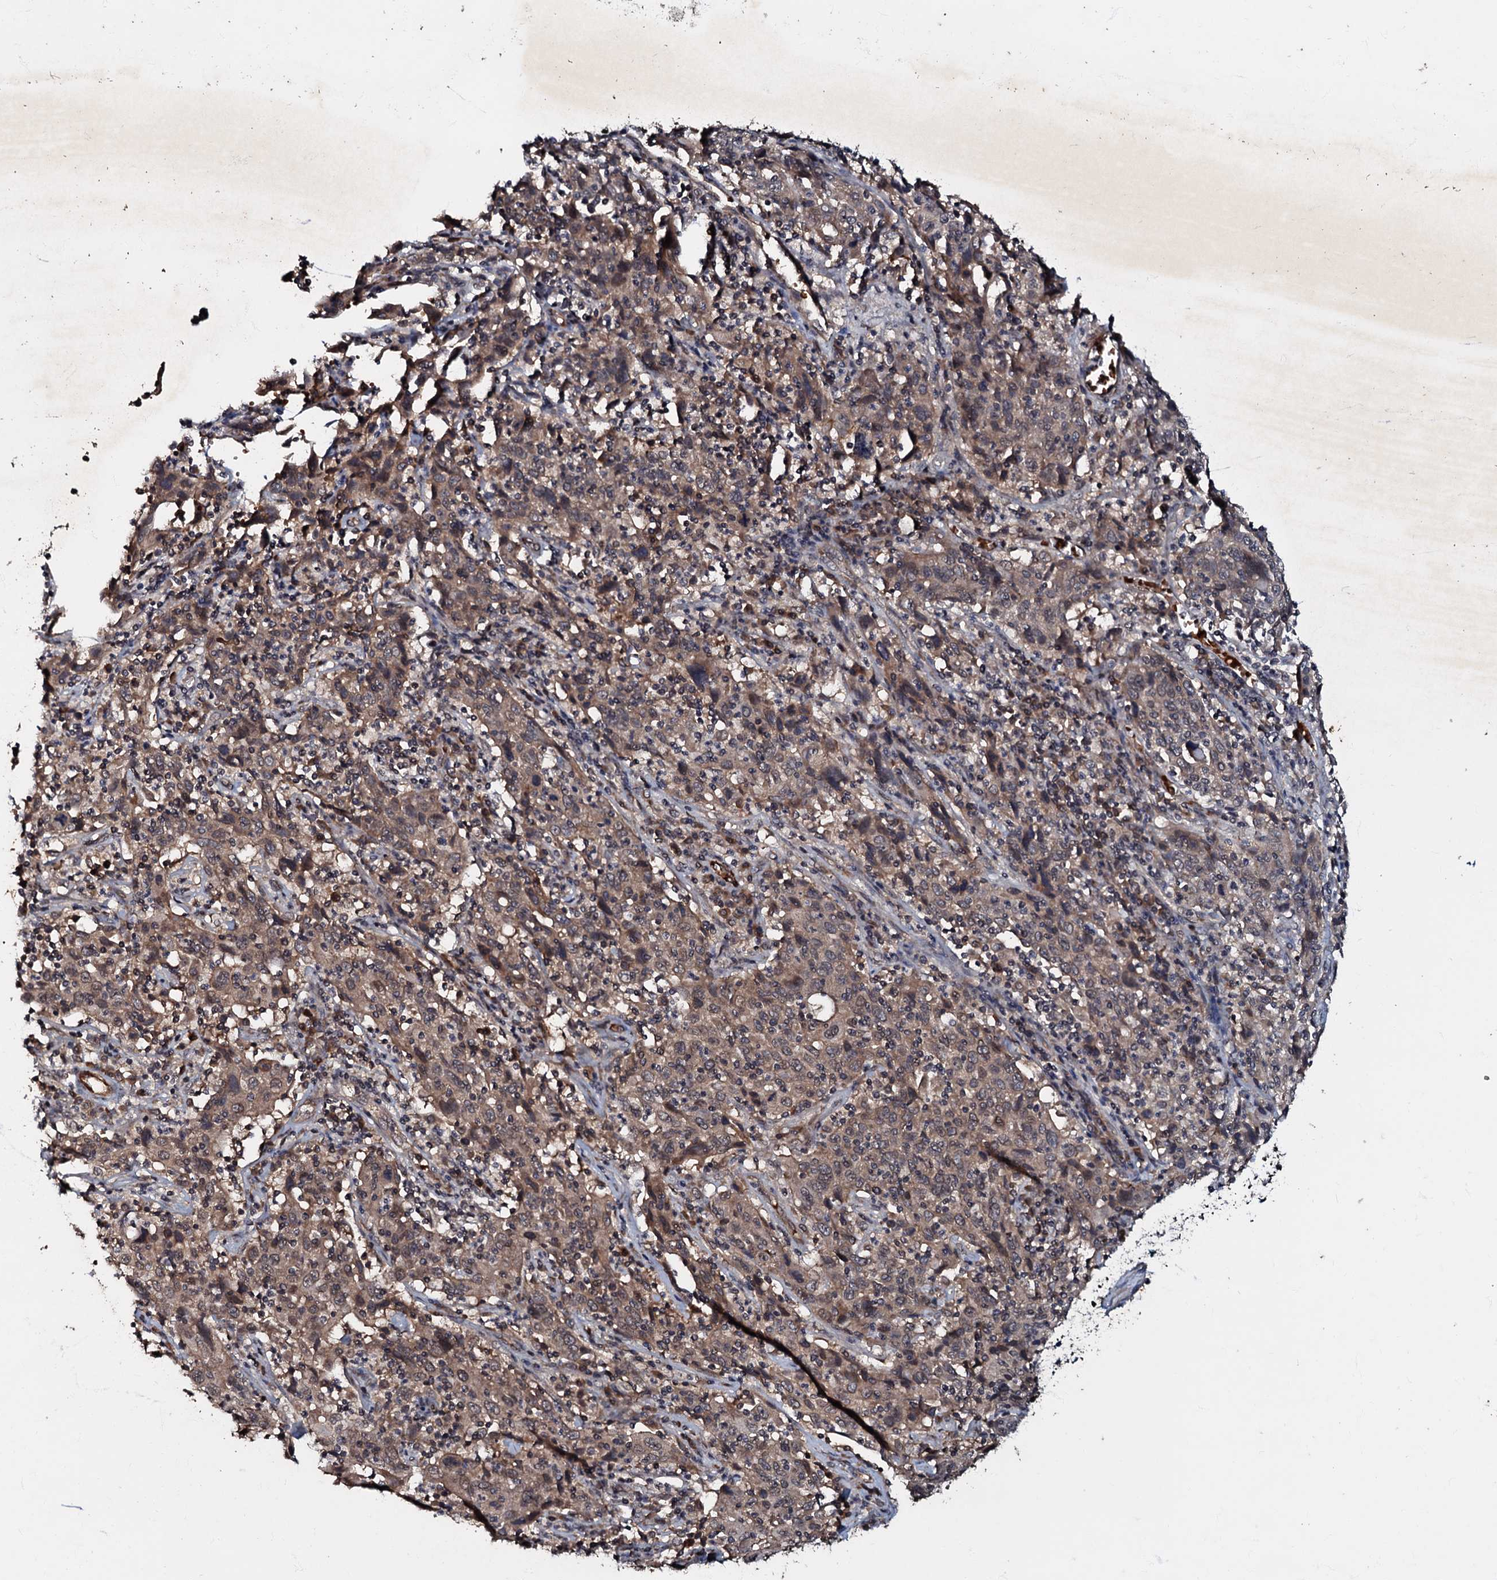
{"staining": {"intensity": "moderate", "quantity": ">75%", "location": "cytoplasmic/membranous"}, "tissue": "cervical cancer", "cell_type": "Tumor cells", "image_type": "cancer", "snomed": [{"axis": "morphology", "description": "Squamous cell carcinoma, NOS"}, {"axis": "topography", "description": "Cervix"}], "caption": "Cervical squamous cell carcinoma tissue reveals moderate cytoplasmic/membranous staining in approximately >75% of tumor cells, visualized by immunohistochemistry.", "gene": "MANSC4", "patient": {"sex": "female", "age": 46}}